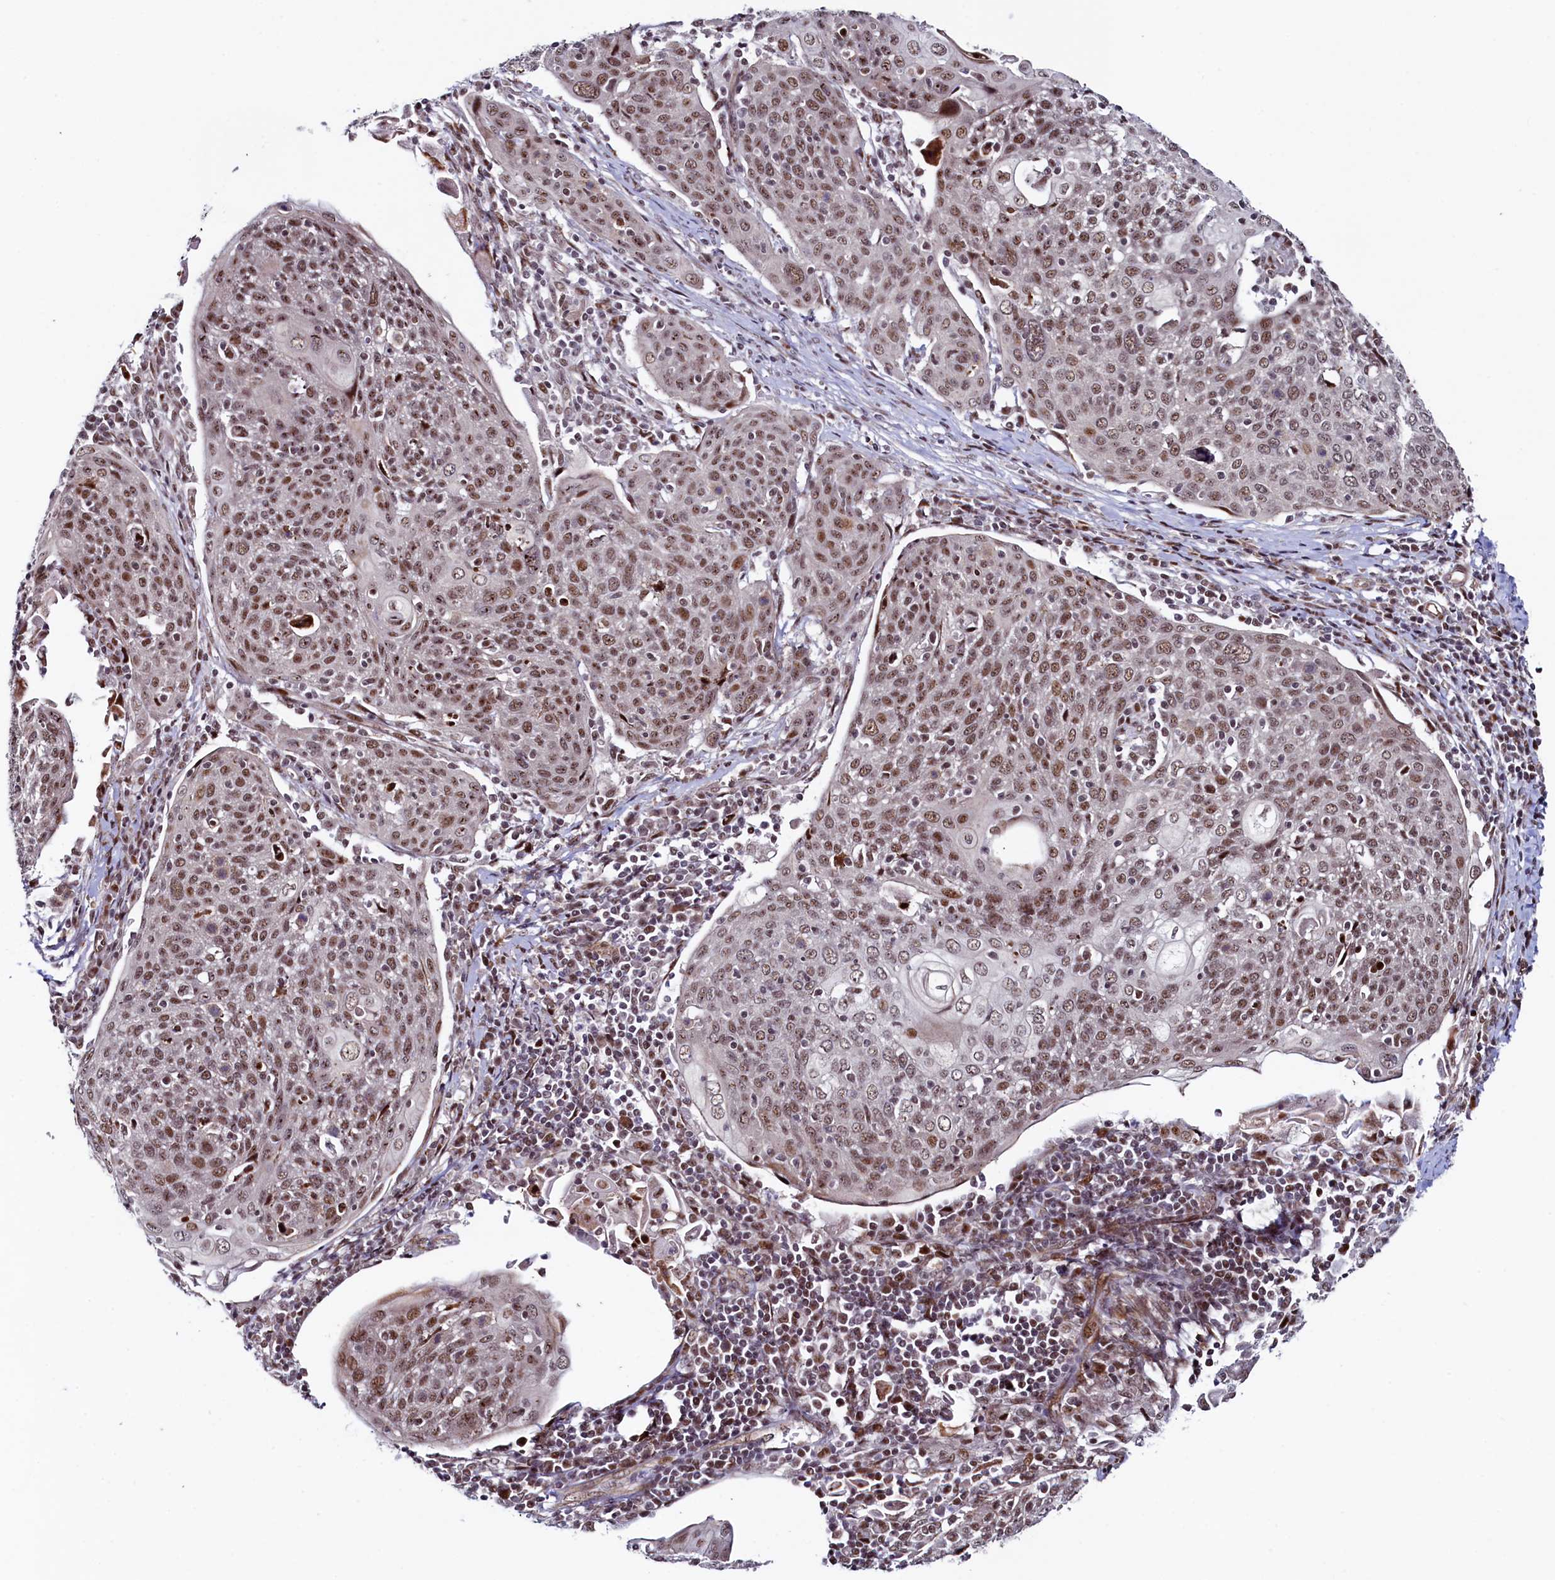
{"staining": {"intensity": "moderate", "quantity": ">75%", "location": "nuclear"}, "tissue": "cervical cancer", "cell_type": "Tumor cells", "image_type": "cancer", "snomed": [{"axis": "morphology", "description": "Squamous cell carcinoma, NOS"}, {"axis": "topography", "description": "Cervix"}], "caption": "Squamous cell carcinoma (cervical) stained with a brown dye demonstrates moderate nuclear positive expression in about >75% of tumor cells.", "gene": "LEO1", "patient": {"sex": "female", "age": 67}}